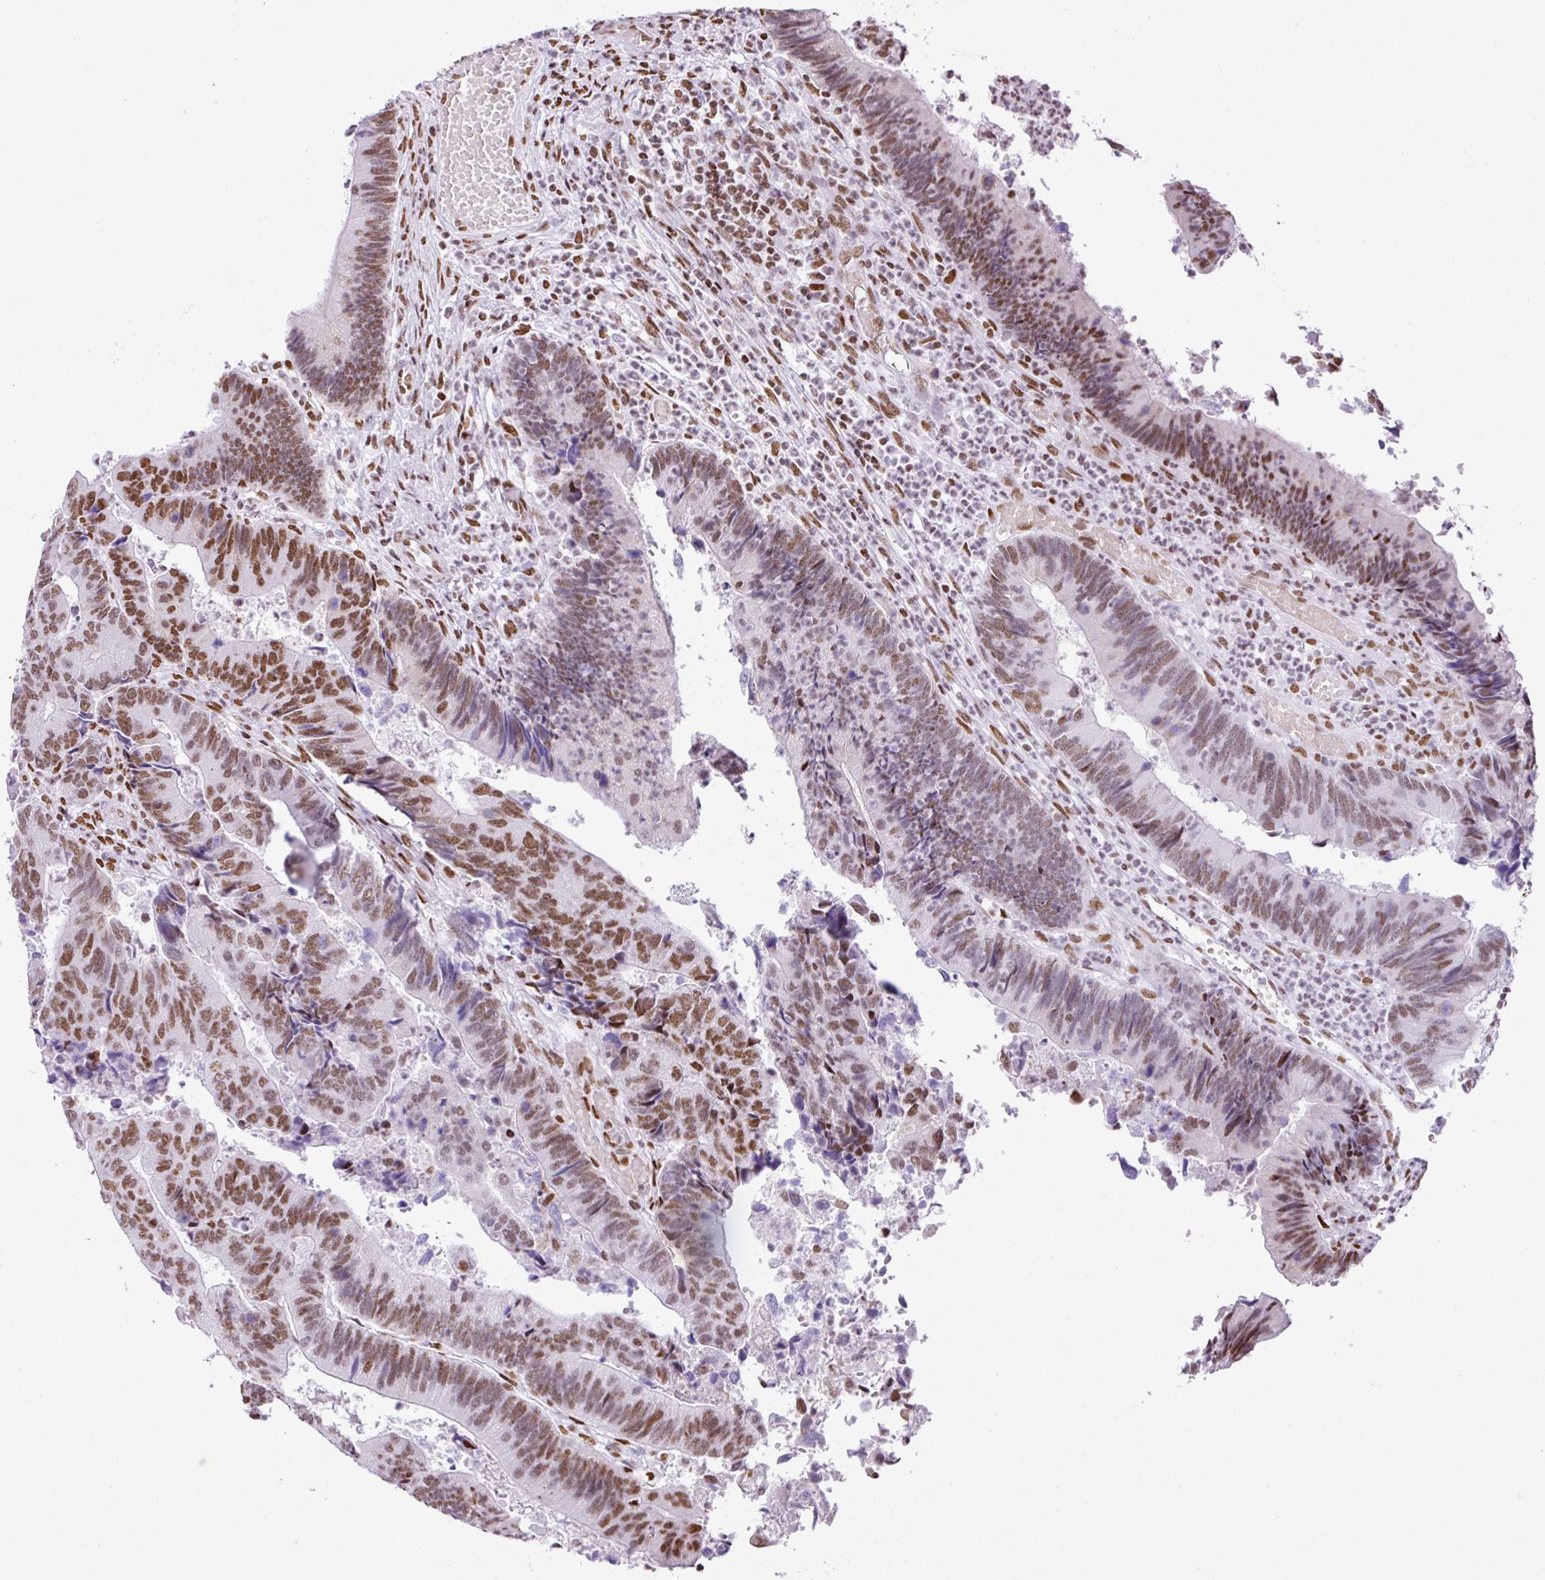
{"staining": {"intensity": "moderate", "quantity": ">75%", "location": "nuclear"}, "tissue": "colorectal cancer", "cell_type": "Tumor cells", "image_type": "cancer", "snomed": [{"axis": "morphology", "description": "Adenocarcinoma, NOS"}, {"axis": "topography", "description": "Colon"}], "caption": "Colorectal adenocarcinoma stained with a brown dye displays moderate nuclear positive staining in about >75% of tumor cells.", "gene": "RARG", "patient": {"sex": "female", "age": 67}}